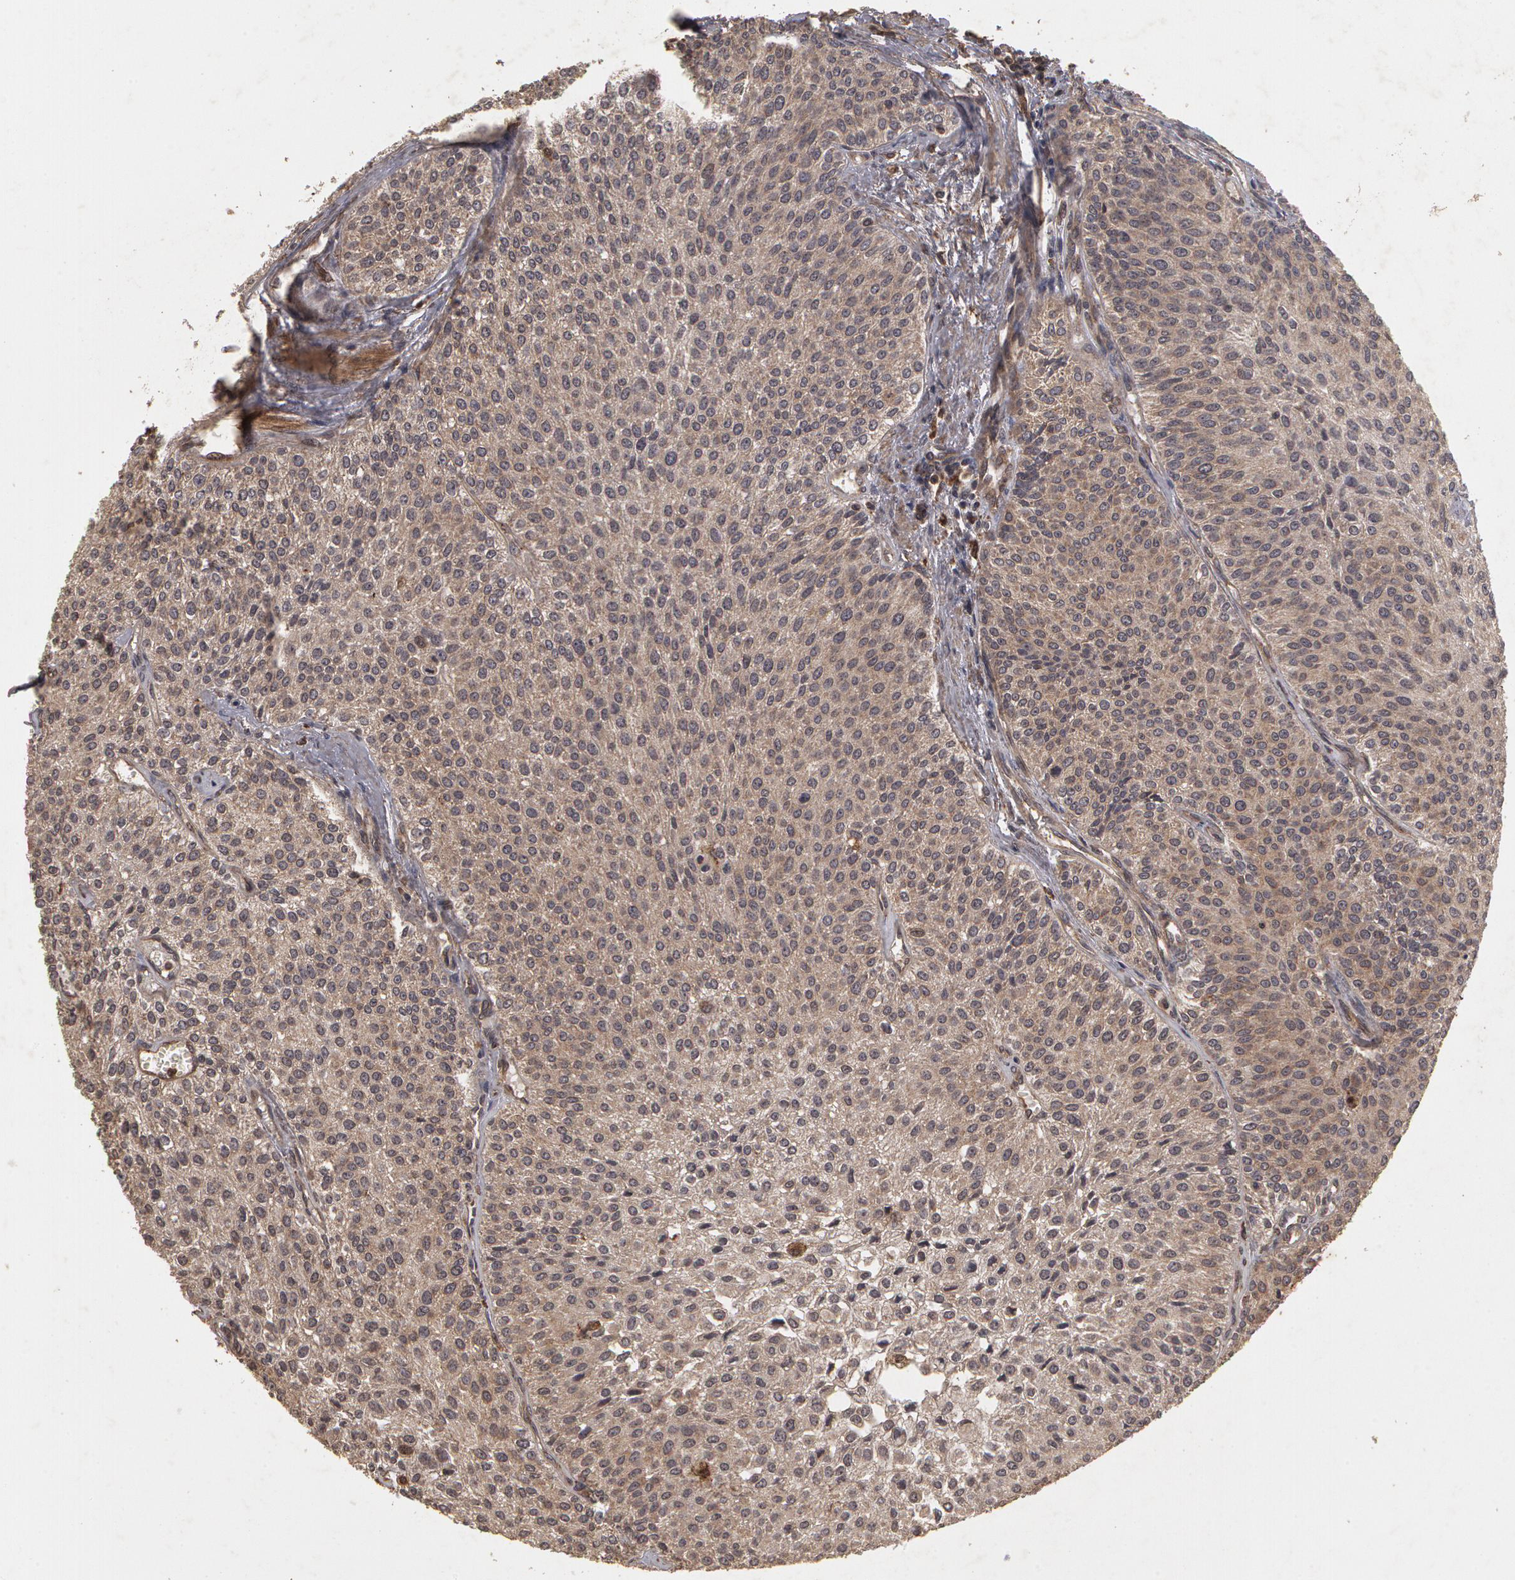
{"staining": {"intensity": "weak", "quantity": ">75%", "location": "cytoplasmic/membranous"}, "tissue": "urothelial cancer", "cell_type": "Tumor cells", "image_type": "cancer", "snomed": [{"axis": "morphology", "description": "Urothelial carcinoma, Low grade"}, {"axis": "topography", "description": "Urinary bladder"}], "caption": "Immunohistochemical staining of urothelial carcinoma (low-grade) demonstrates weak cytoplasmic/membranous protein staining in about >75% of tumor cells.", "gene": "CALR", "patient": {"sex": "female", "age": 73}}